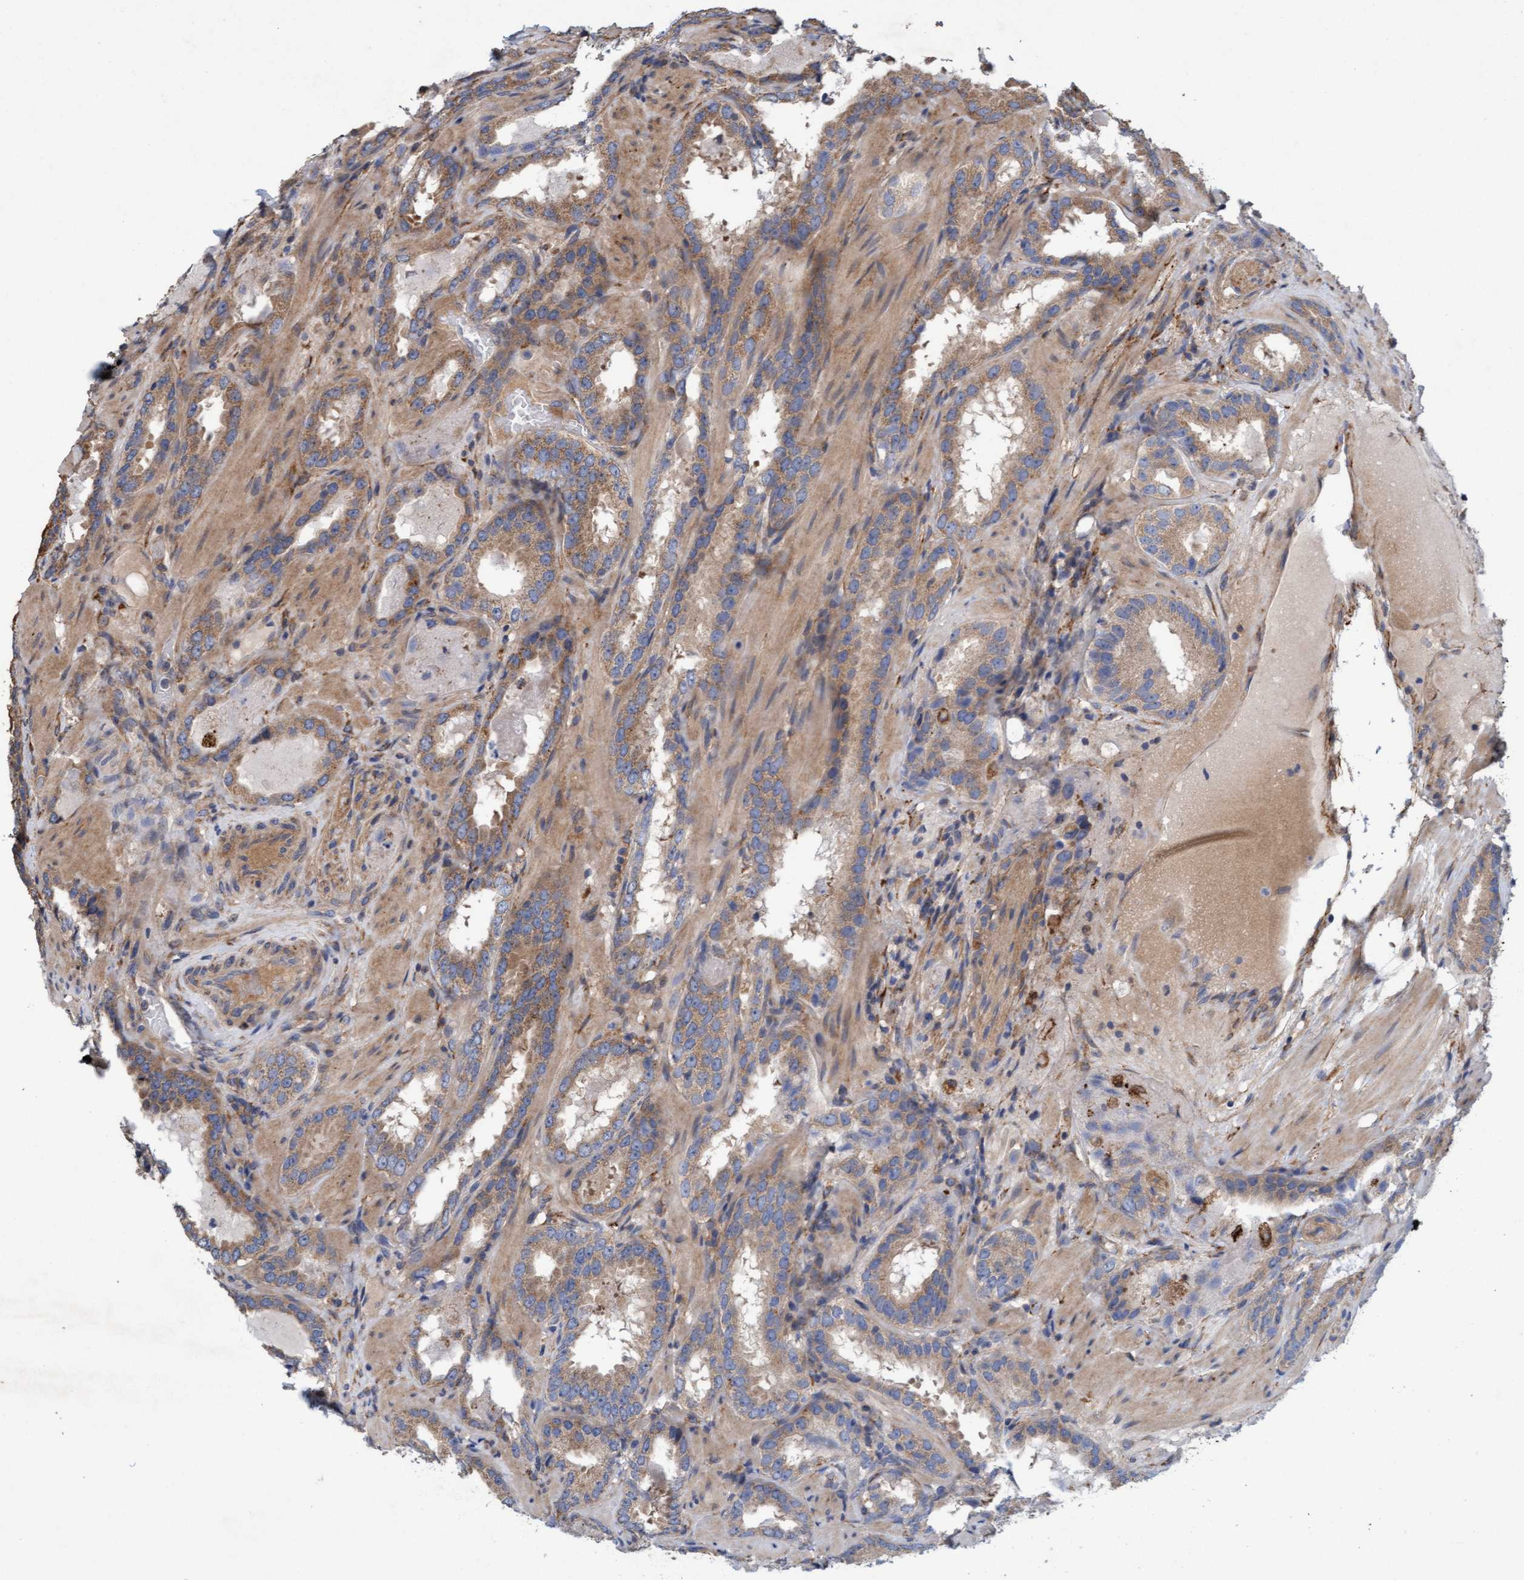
{"staining": {"intensity": "moderate", "quantity": ">75%", "location": "cytoplasmic/membranous"}, "tissue": "prostate cancer", "cell_type": "Tumor cells", "image_type": "cancer", "snomed": [{"axis": "morphology", "description": "Adenocarcinoma, Low grade"}, {"axis": "topography", "description": "Prostate"}], "caption": "This is a micrograph of immunohistochemistry staining of prostate cancer (low-grade adenocarcinoma), which shows moderate positivity in the cytoplasmic/membranous of tumor cells.", "gene": "DDHD2", "patient": {"sex": "male", "age": 51}}